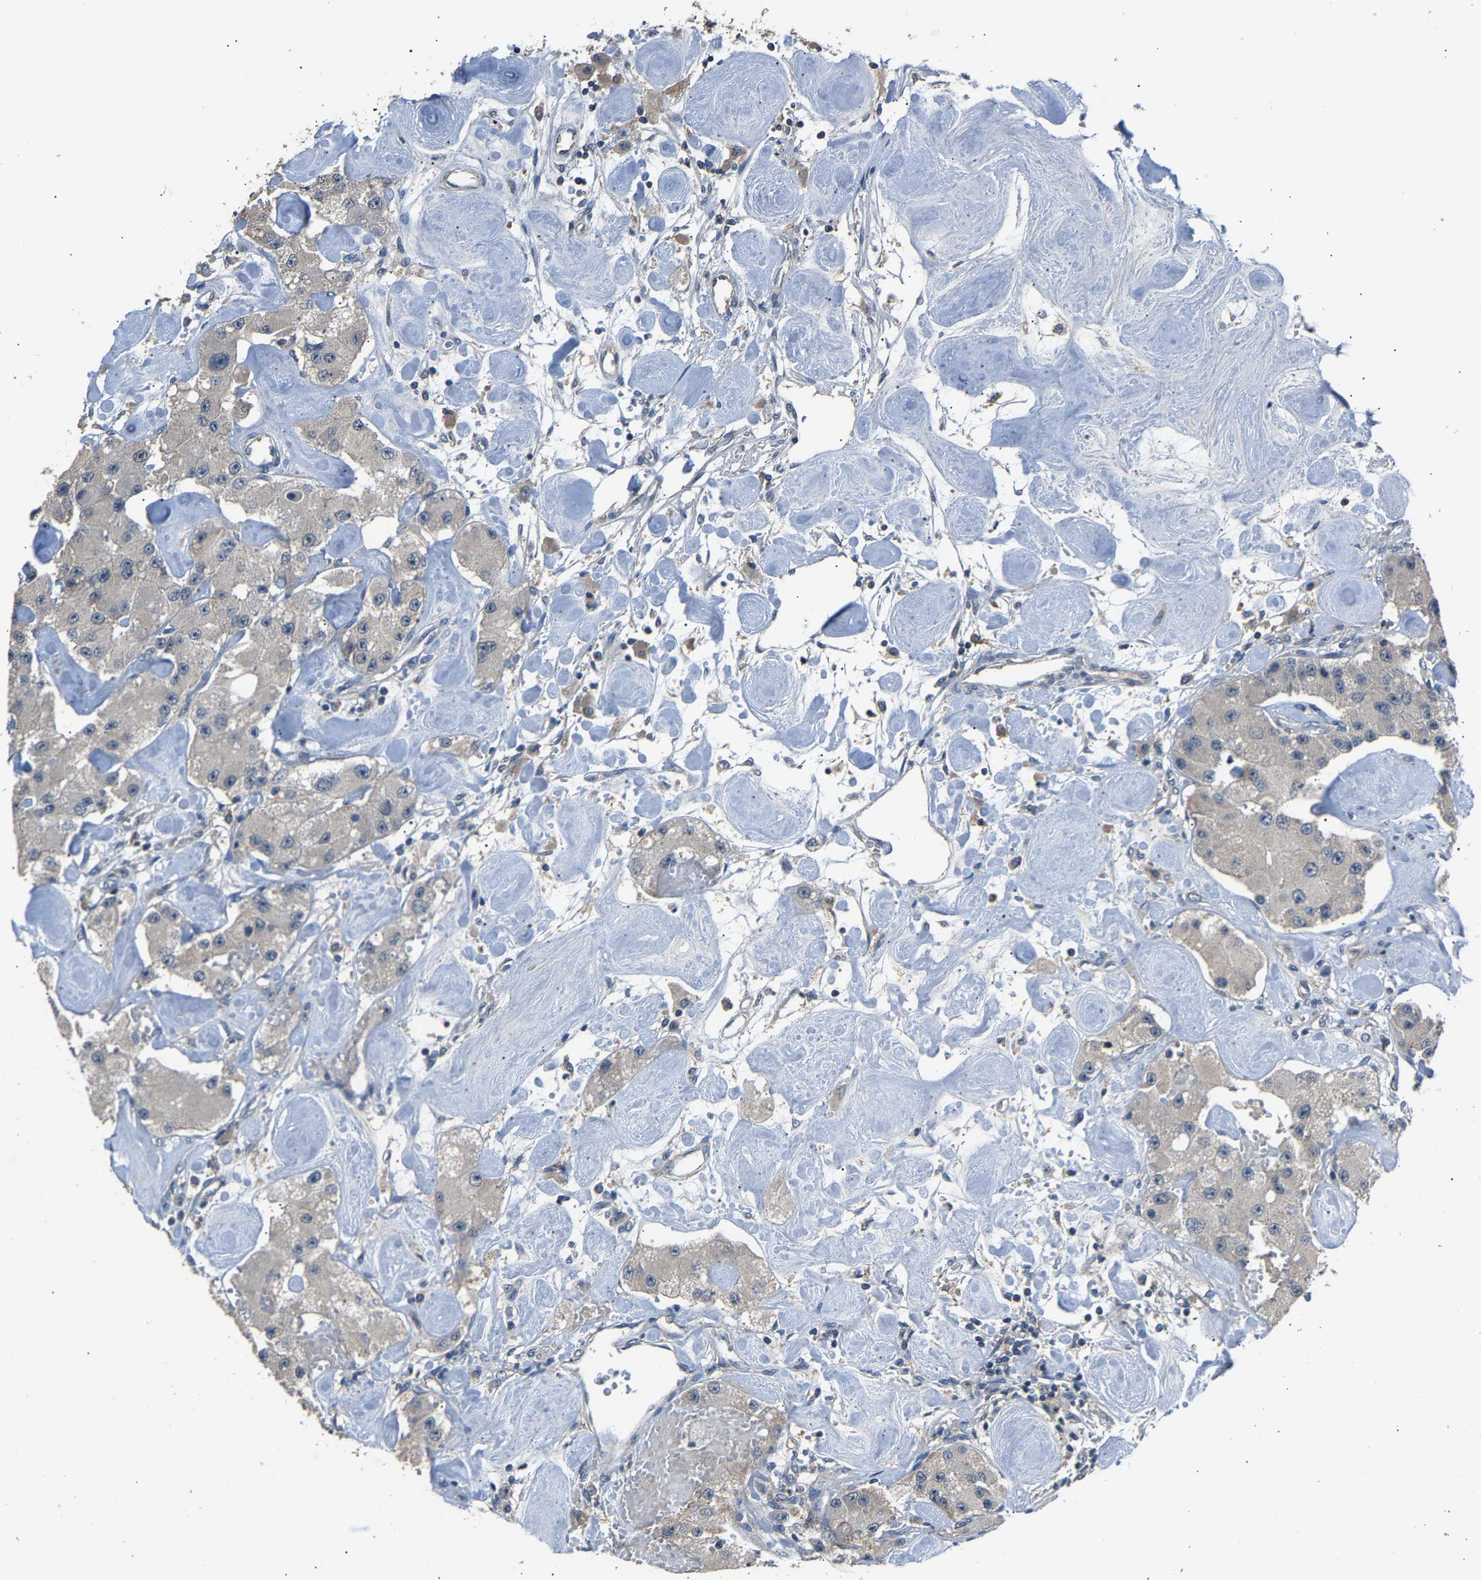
{"staining": {"intensity": "weak", "quantity": "<25%", "location": "cytoplasmic/membranous"}, "tissue": "carcinoid", "cell_type": "Tumor cells", "image_type": "cancer", "snomed": [{"axis": "morphology", "description": "Carcinoid, malignant, NOS"}, {"axis": "topography", "description": "Pancreas"}], "caption": "A histopathology image of malignant carcinoid stained for a protein demonstrates no brown staining in tumor cells. (DAB (3,3'-diaminobenzidine) immunohistochemistry (IHC) visualized using brightfield microscopy, high magnification).", "gene": "ABCC9", "patient": {"sex": "male", "age": 41}}